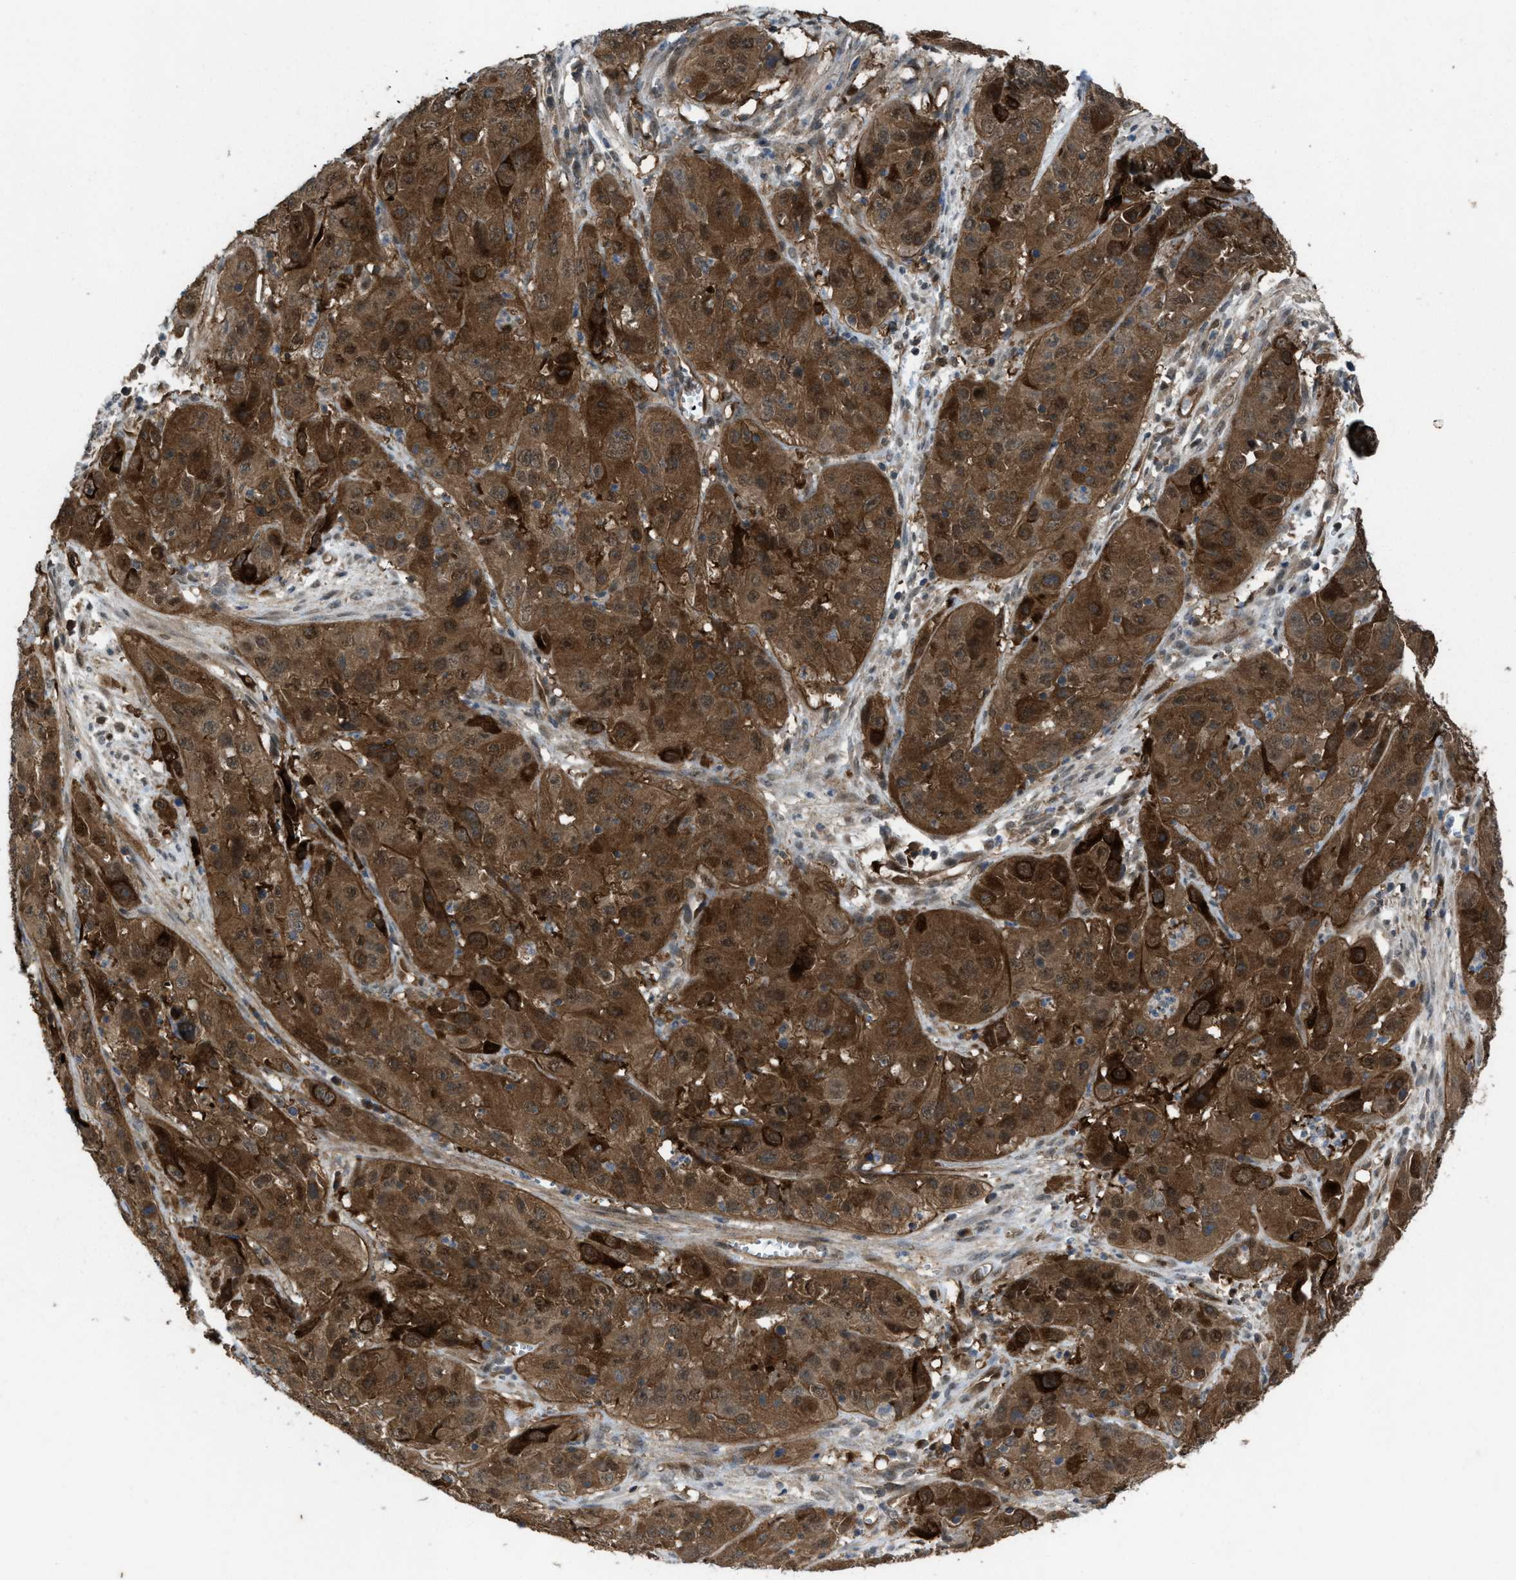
{"staining": {"intensity": "strong", "quantity": ">75%", "location": "cytoplasmic/membranous"}, "tissue": "cervical cancer", "cell_type": "Tumor cells", "image_type": "cancer", "snomed": [{"axis": "morphology", "description": "Squamous cell carcinoma, NOS"}, {"axis": "topography", "description": "Cervix"}], "caption": "Cervical cancer (squamous cell carcinoma) stained with immunohistochemistry (IHC) exhibits strong cytoplasmic/membranous expression in about >75% of tumor cells. (brown staining indicates protein expression, while blue staining denotes nuclei).", "gene": "PLAA", "patient": {"sex": "female", "age": 32}}